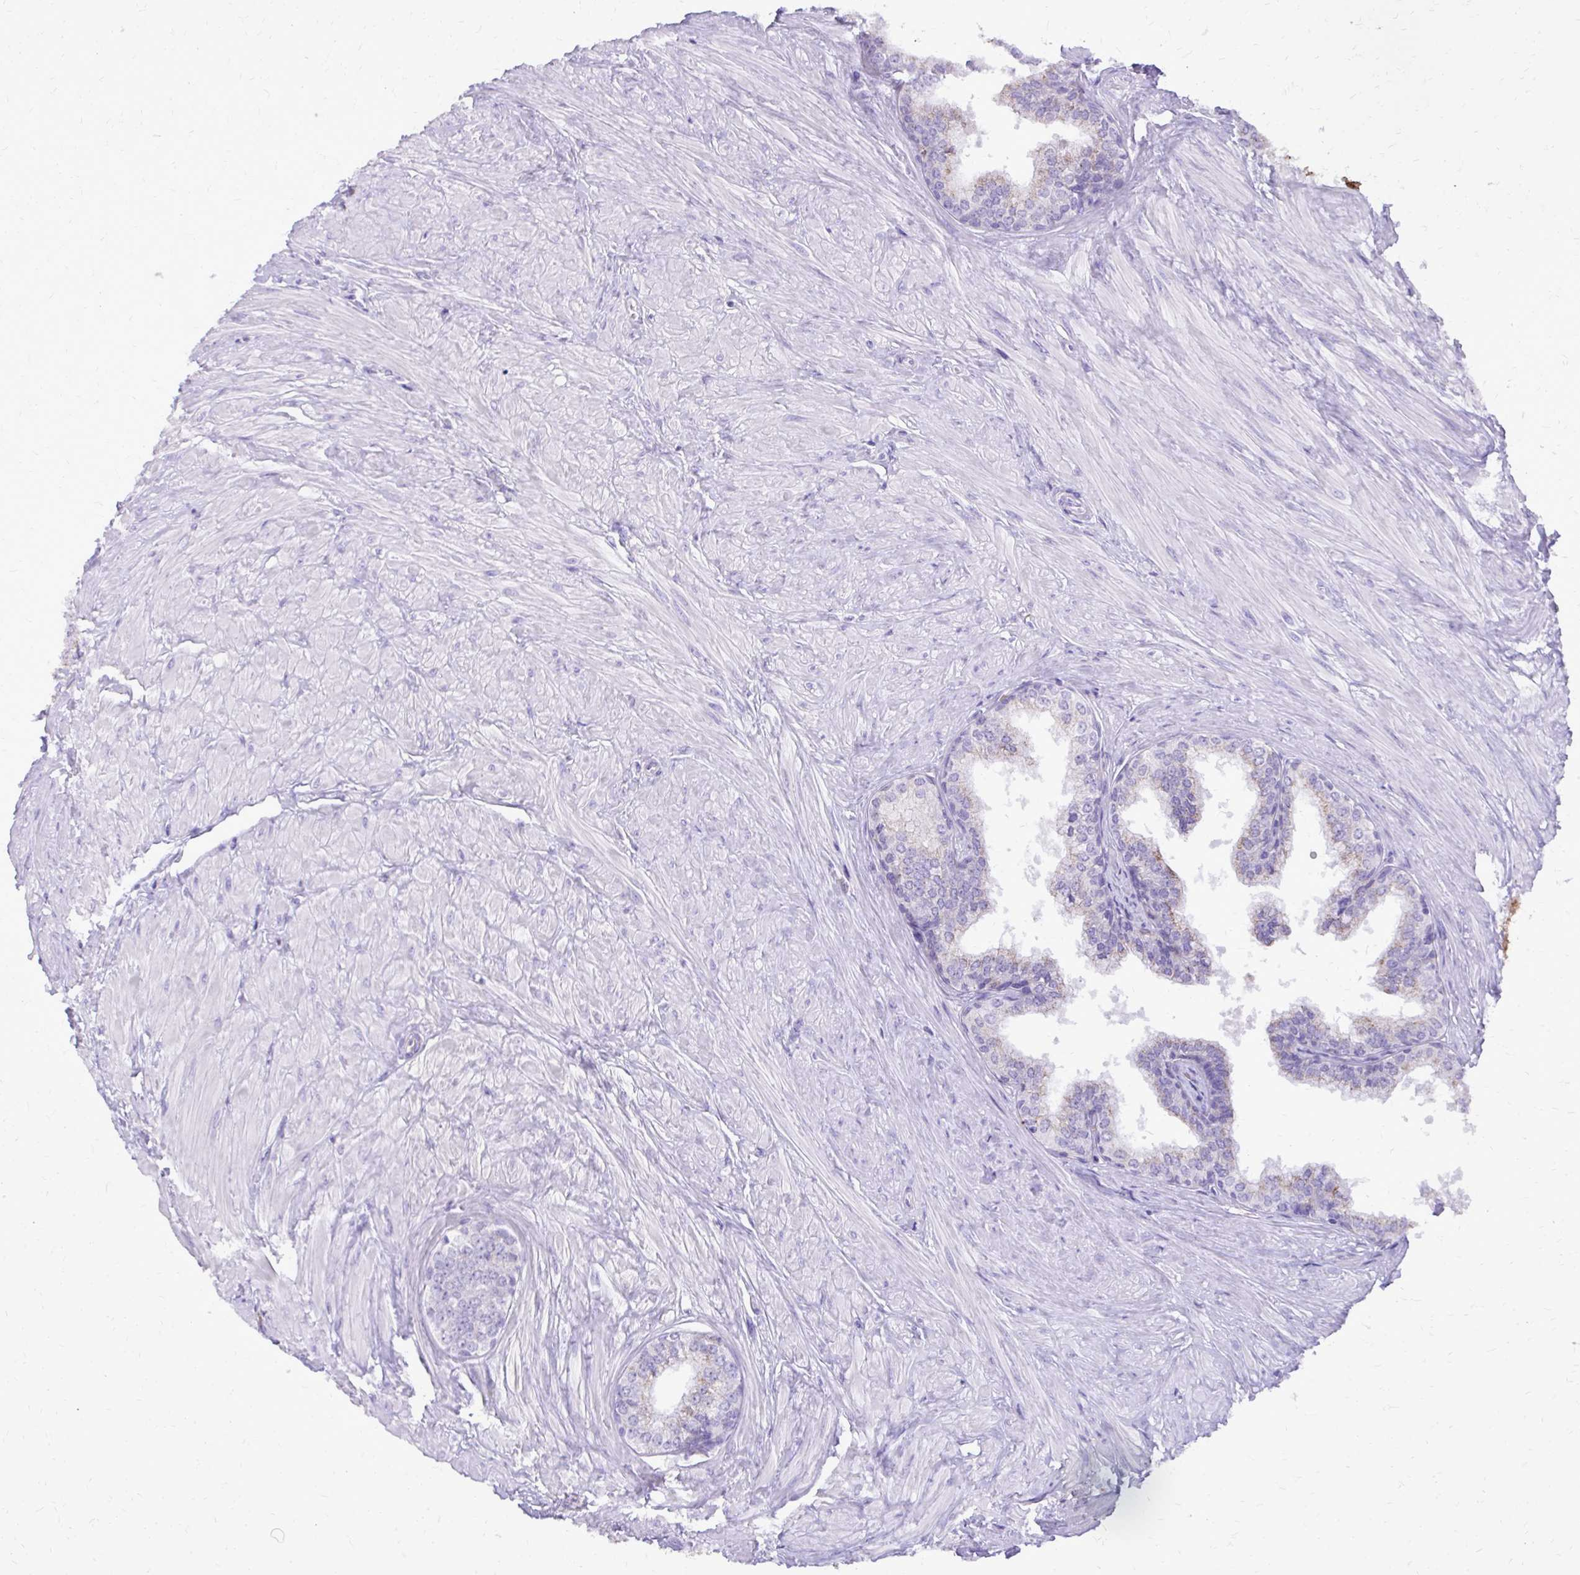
{"staining": {"intensity": "weak", "quantity": "25%-75%", "location": "cytoplasmic/membranous"}, "tissue": "prostate", "cell_type": "Glandular cells", "image_type": "normal", "snomed": [{"axis": "morphology", "description": "Normal tissue, NOS"}, {"axis": "topography", "description": "Prostate"}, {"axis": "topography", "description": "Peripheral nerve tissue"}], "caption": "Protein expression analysis of normal prostate exhibits weak cytoplasmic/membranous expression in approximately 25%-75% of glandular cells.", "gene": "CAT", "patient": {"sex": "male", "age": 55}}